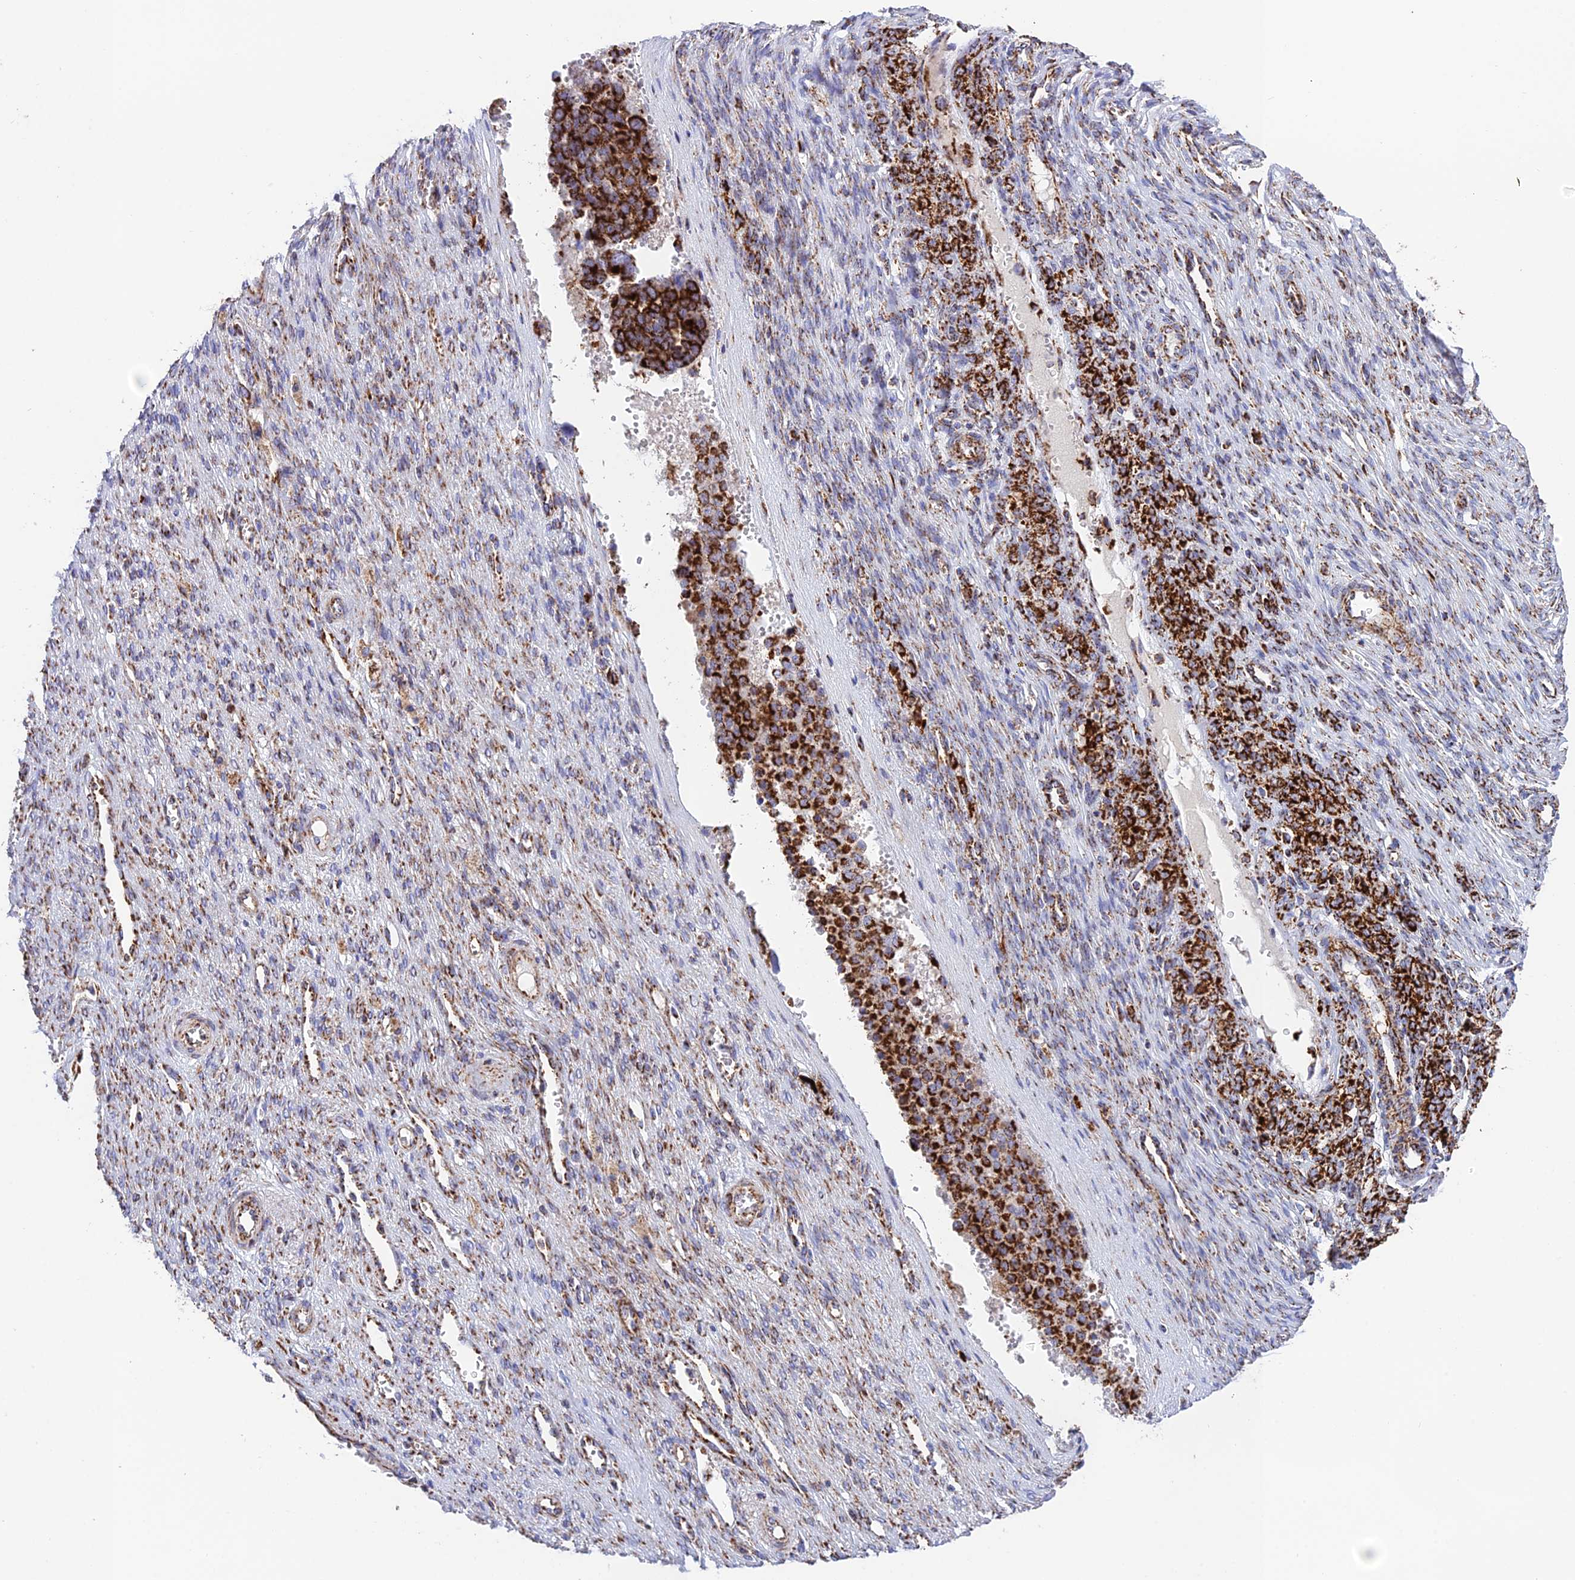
{"staining": {"intensity": "strong", "quantity": ">75%", "location": "cytoplasmic/membranous"}, "tissue": "ovarian cancer", "cell_type": "Tumor cells", "image_type": "cancer", "snomed": [{"axis": "morphology", "description": "Cystadenocarcinoma, serous, NOS"}, {"axis": "topography", "description": "Ovary"}], "caption": "Serous cystadenocarcinoma (ovarian) tissue demonstrates strong cytoplasmic/membranous expression in approximately >75% of tumor cells", "gene": "CHCHD3", "patient": {"sex": "female", "age": 44}}